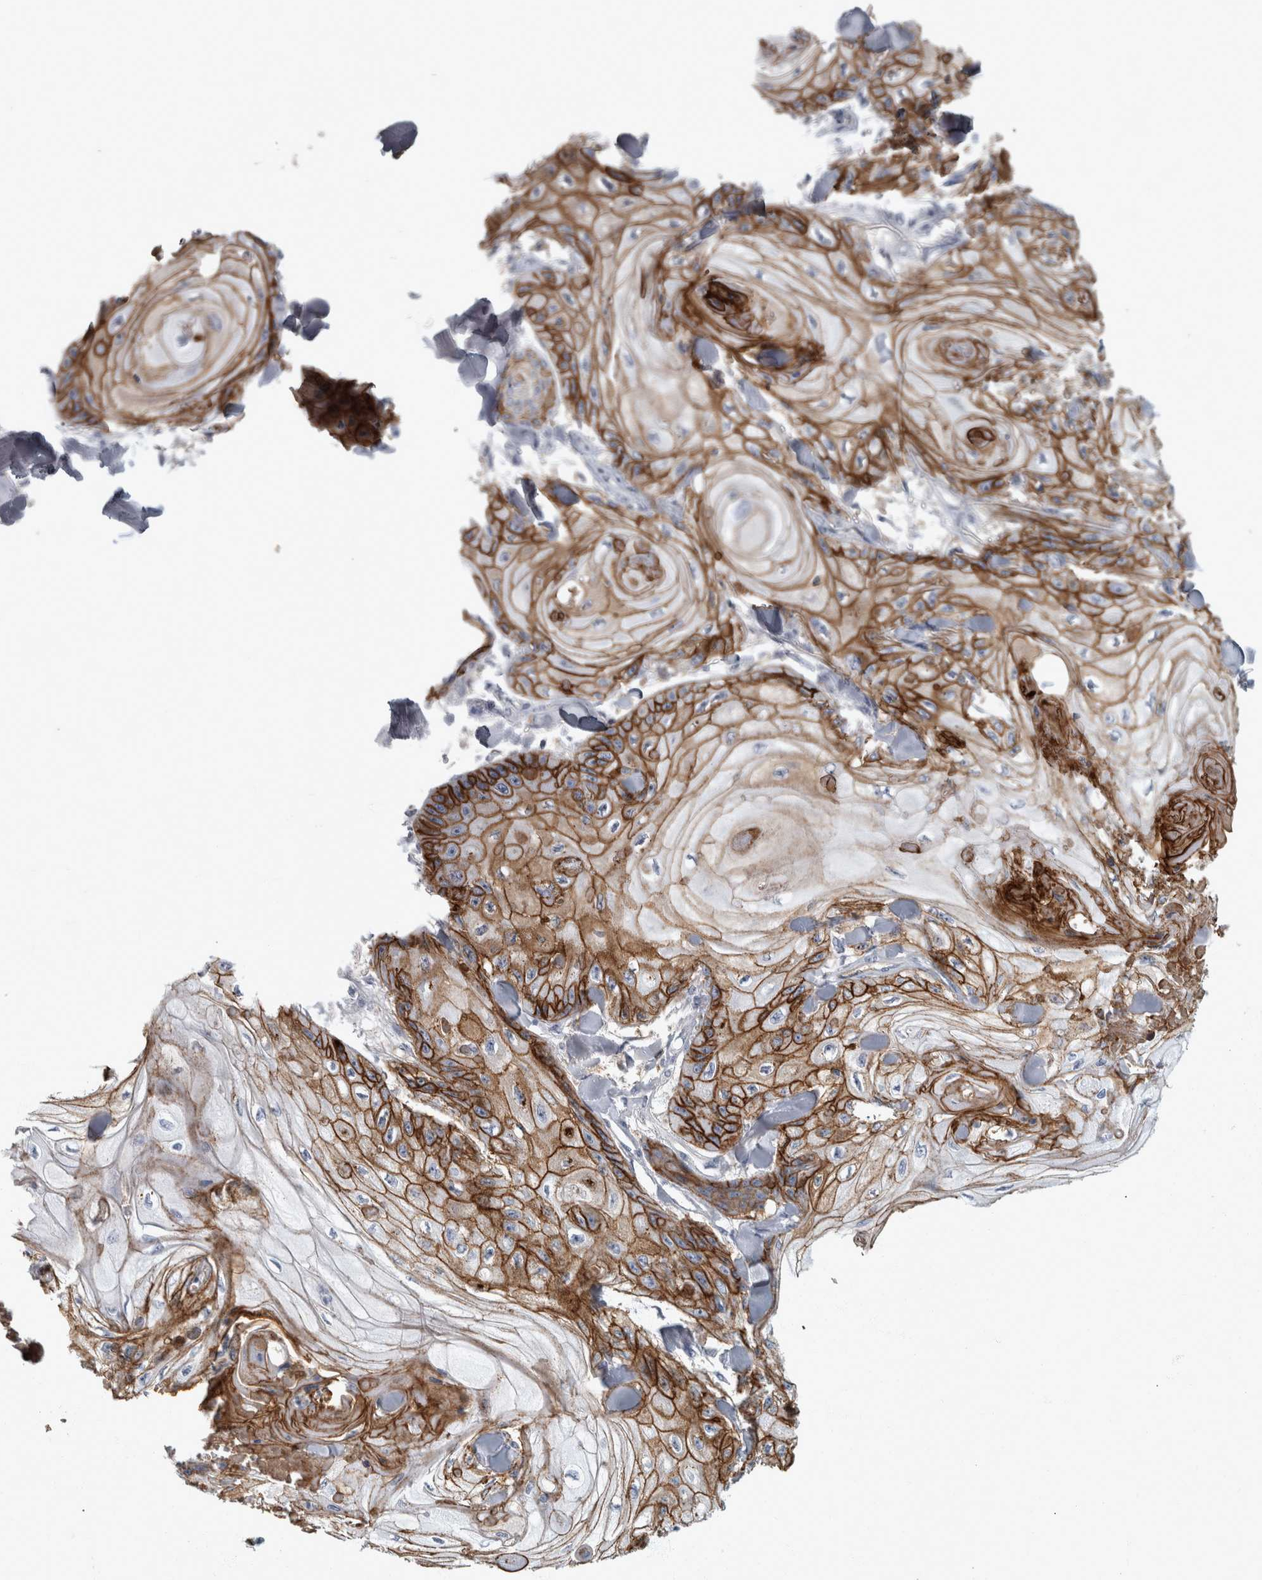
{"staining": {"intensity": "strong", "quantity": ">75%", "location": "cytoplasmic/membranous"}, "tissue": "skin cancer", "cell_type": "Tumor cells", "image_type": "cancer", "snomed": [{"axis": "morphology", "description": "Squamous cell carcinoma, NOS"}, {"axis": "topography", "description": "Skin"}], "caption": "This is an image of IHC staining of squamous cell carcinoma (skin), which shows strong expression in the cytoplasmic/membranous of tumor cells.", "gene": "DSG2", "patient": {"sex": "male", "age": 74}}